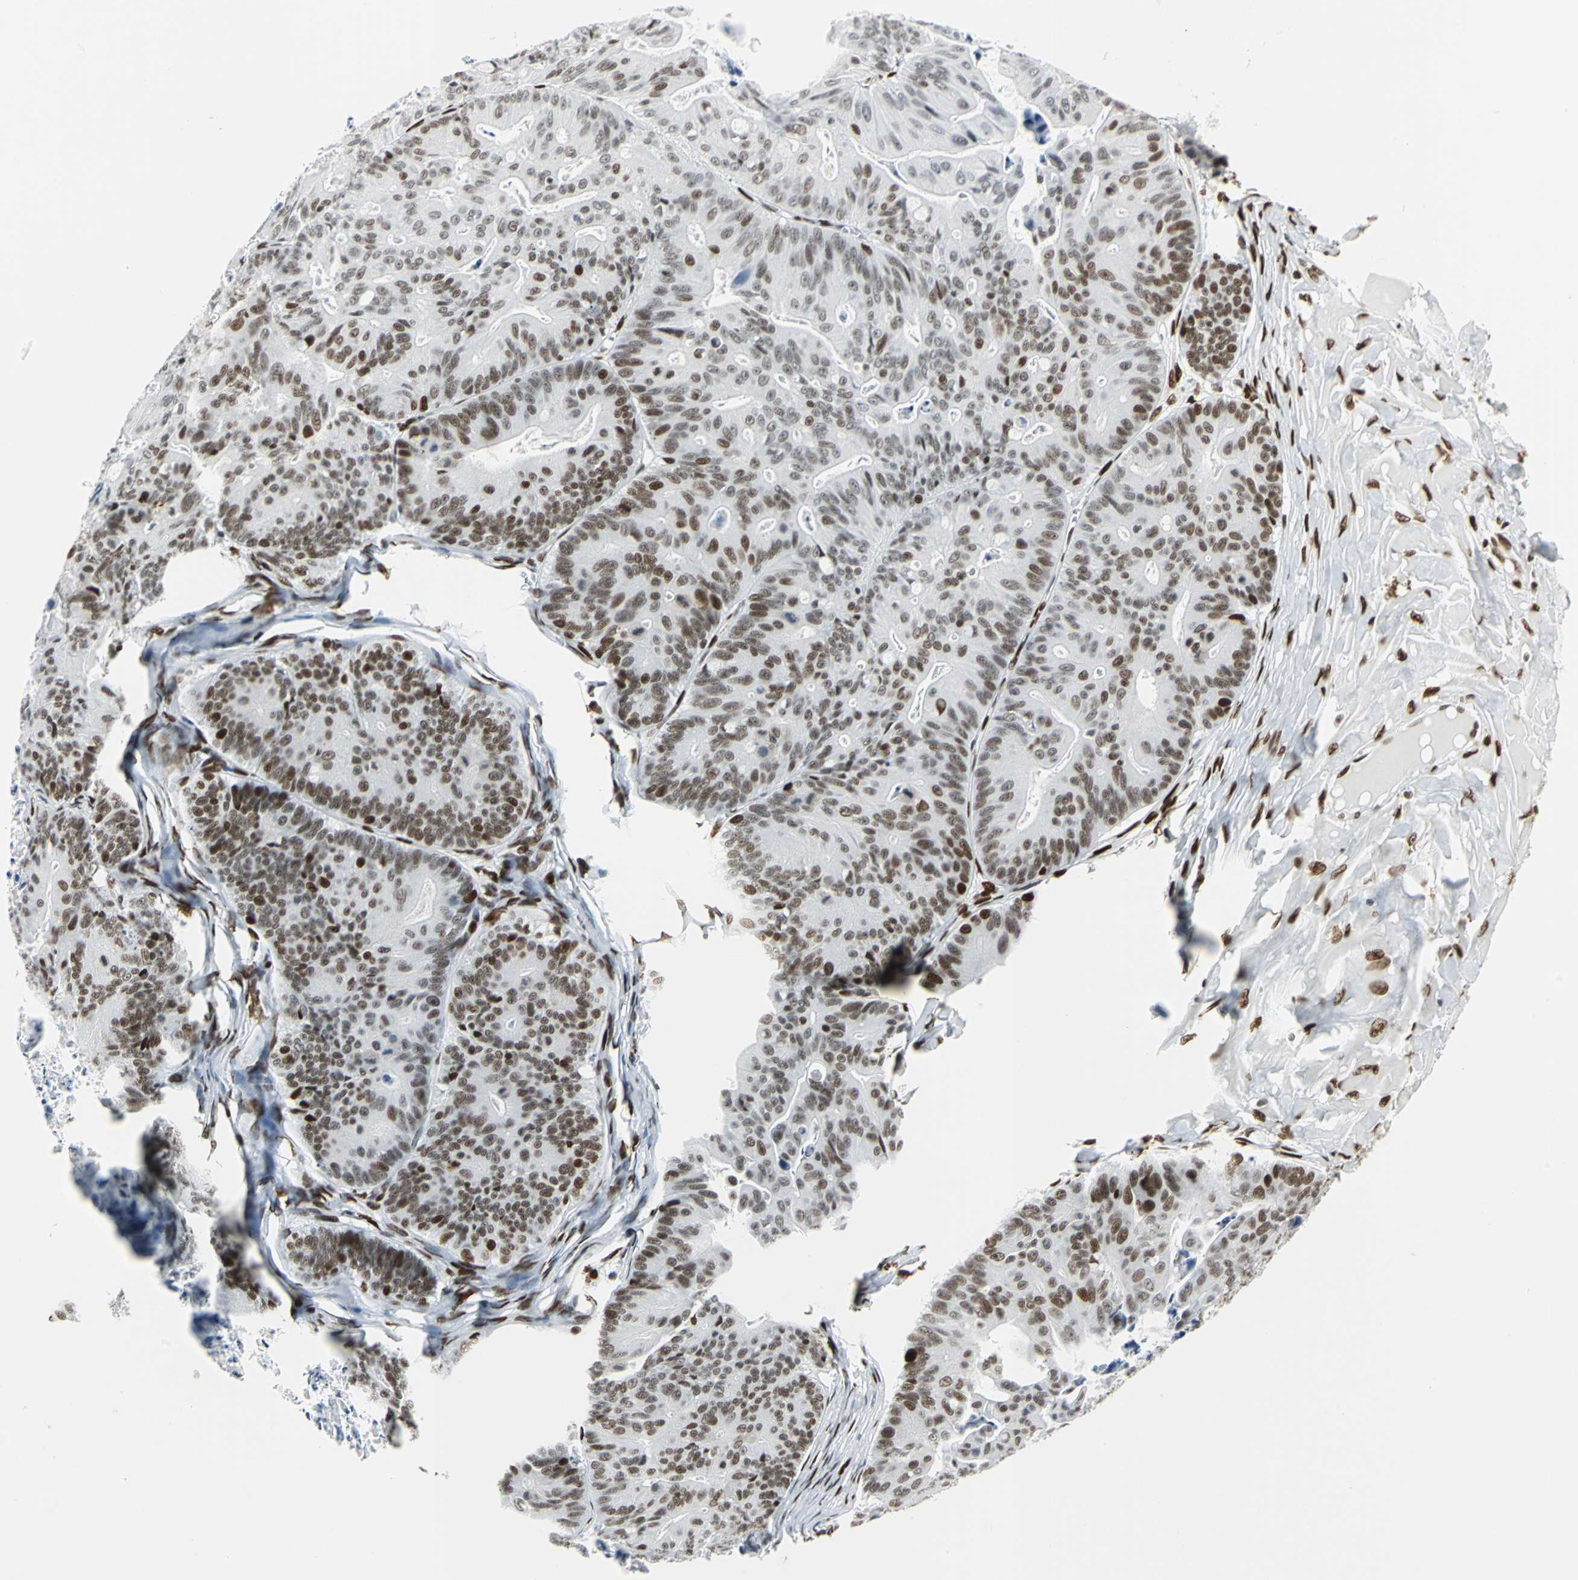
{"staining": {"intensity": "moderate", "quantity": "25%-75%", "location": "nuclear"}, "tissue": "ovarian cancer", "cell_type": "Tumor cells", "image_type": "cancer", "snomed": [{"axis": "morphology", "description": "Cystadenocarcinoma, mucinous, NOS"}, {"axis": "topography", "description": "Ovary"}], "caption": "Protein expression analysis of ovarian cancer (mucinous cystadenocarcinoma) reveals moderate nuclear staining in about 25%-75% of tumor cells.", "gene": "HDAC2", "patient": {"sex": "female", "age": 36}}